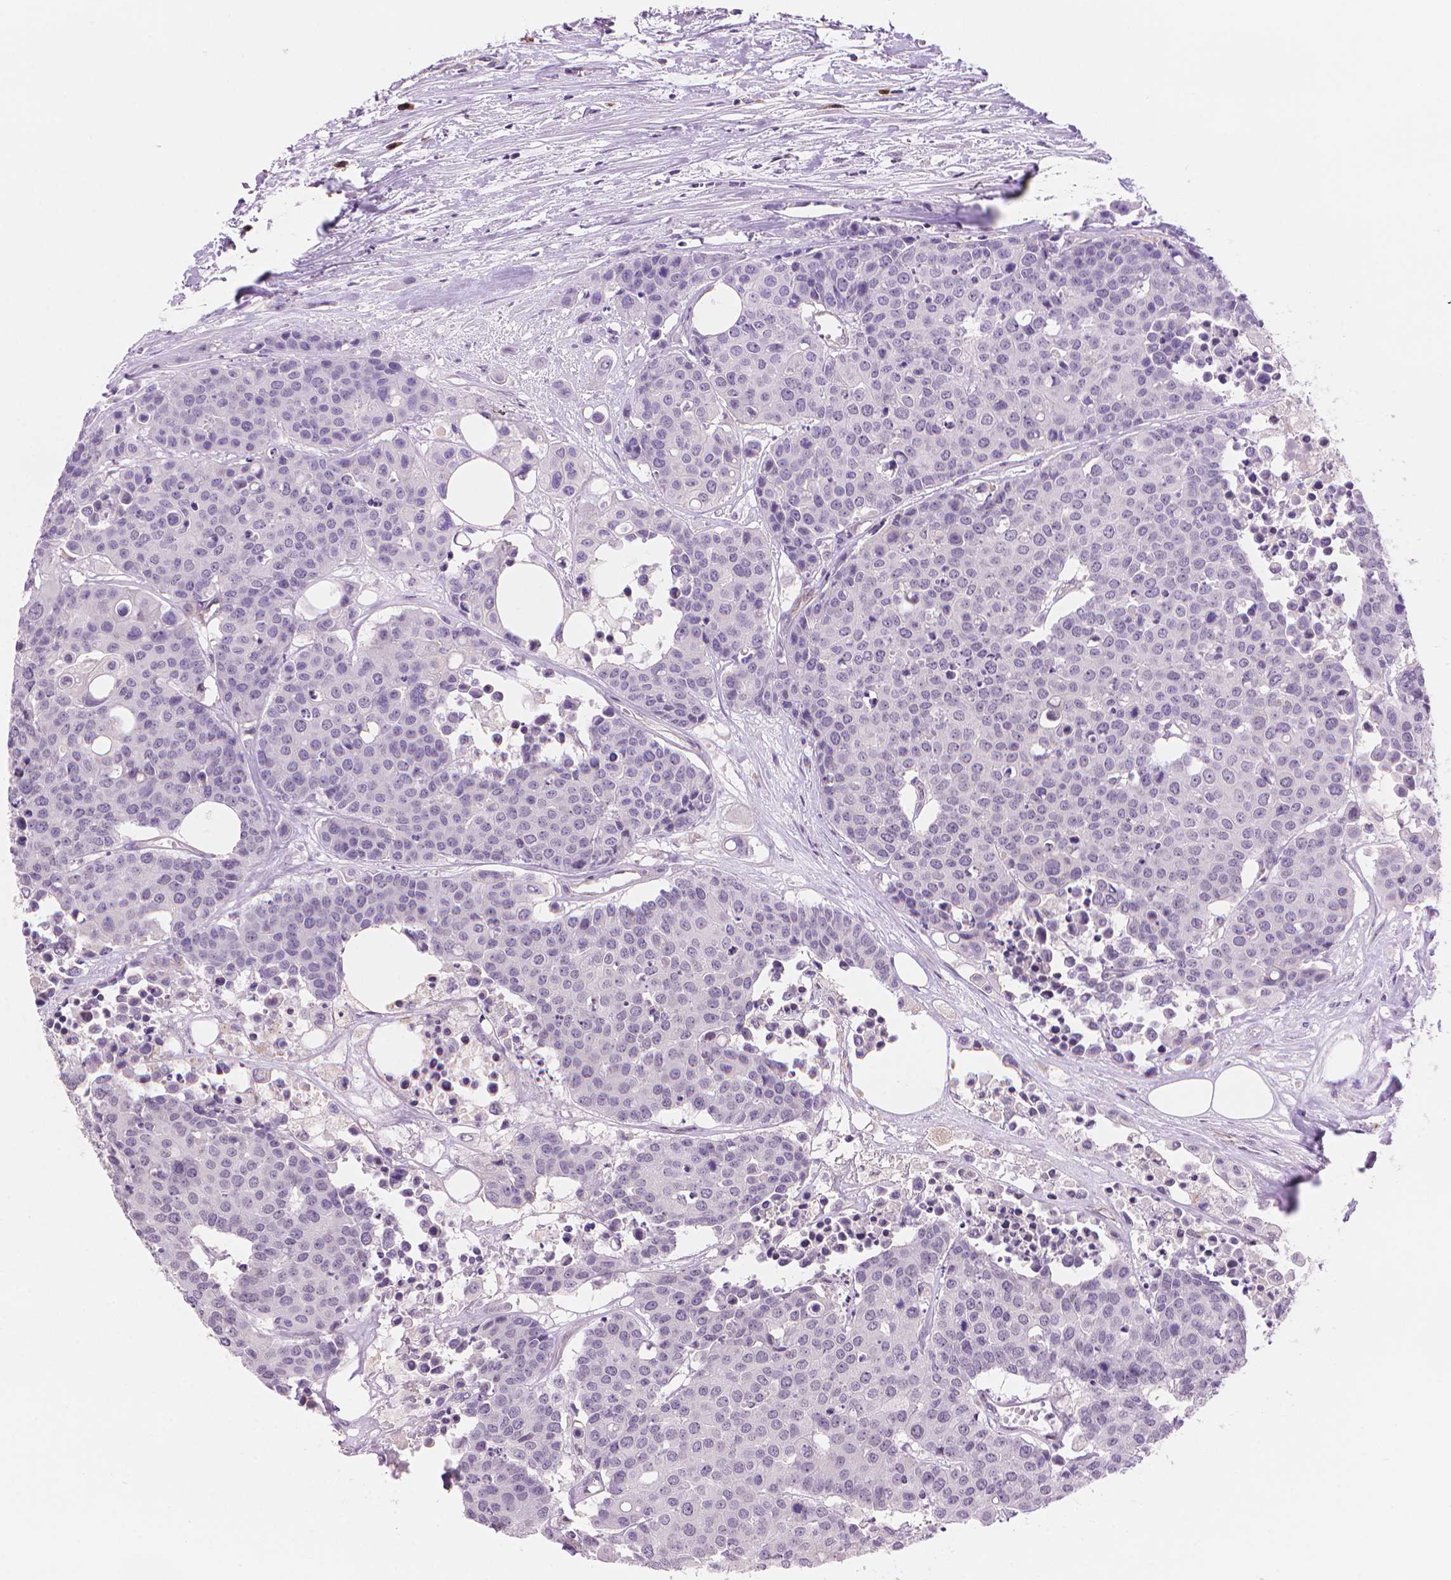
{"staining": {"intensity": "negative", "quantity": "none", "location": "none"}, "tissue": "carcinoid", "cell_type": "Tumor cells", "image_type": "cancer", "snomed": [{"axis": "morphology", "description": "Carcinoid, malignant, NOS"}, {"axis": "topography", "description": "Colon"}], "caption": "The image reveals no significant positivity in tumor cells of carcinoid (malignant).", "gene": "TMEM184A", "patient": {"sex": "male", "age": 81}}